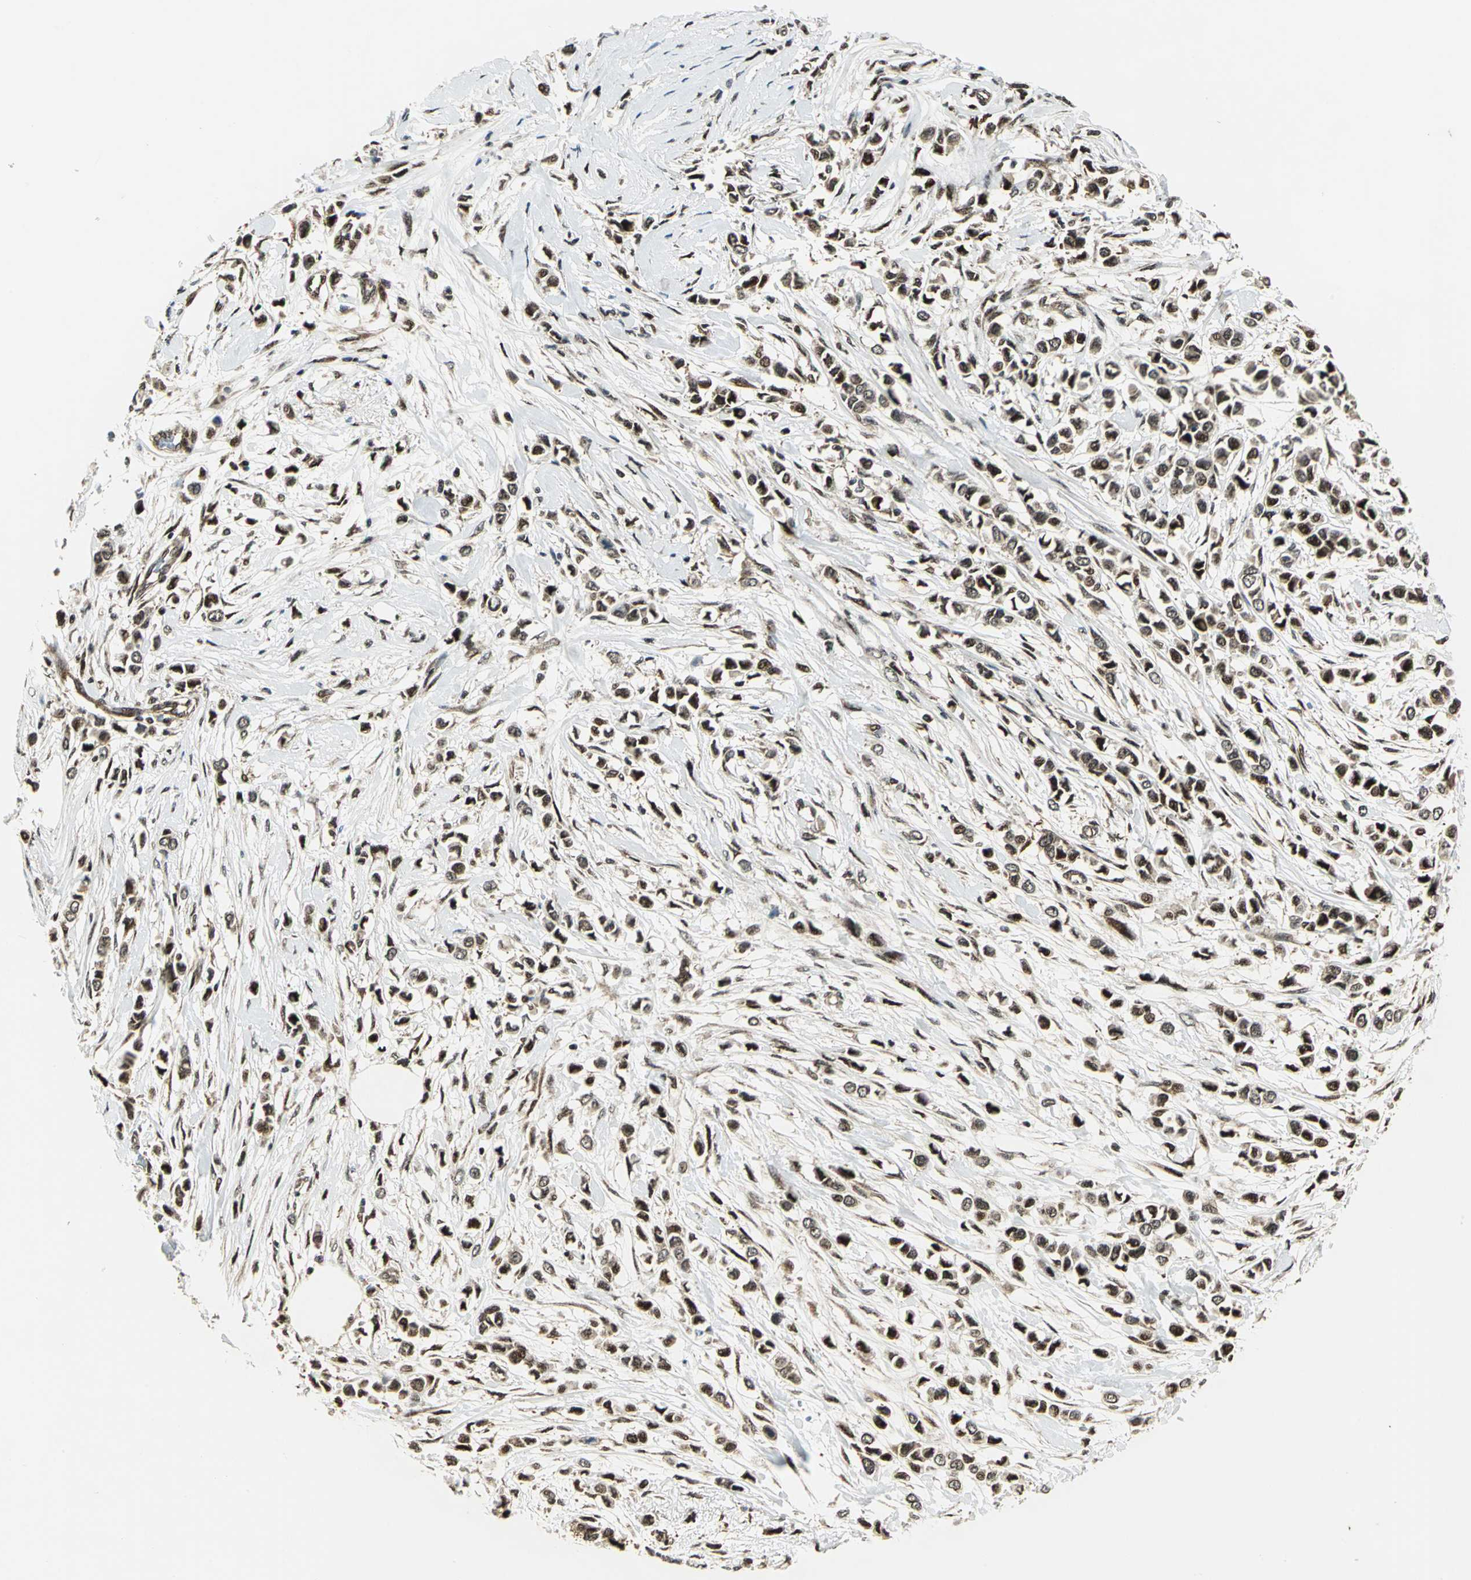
{"staining": {"intensity": "strong", "quantity": ">75%", "location": "cytoplasmic/membranous,nuclear"}, "tissue": "breast cancer", "cell_type": "Tumor cells", "image_type": "cancer", "snomed": [{"axis": "morphology", "description": "Lobular carcinoma"}, {"axis": "topography", "description": "Breast"}], "caption": "The histopathology image displays a brown stain indicating the presence of a protein in the cytoplasmic/membranous and nuclear of tumor cells in breast cancer (lobular carcinoma). (DAB (3,3'-diaminobenzidine) = brown stain, brightfield microscopy at high magnification).", "gene": "COPS5", "patient": {"sex": "female", "age": 51}}